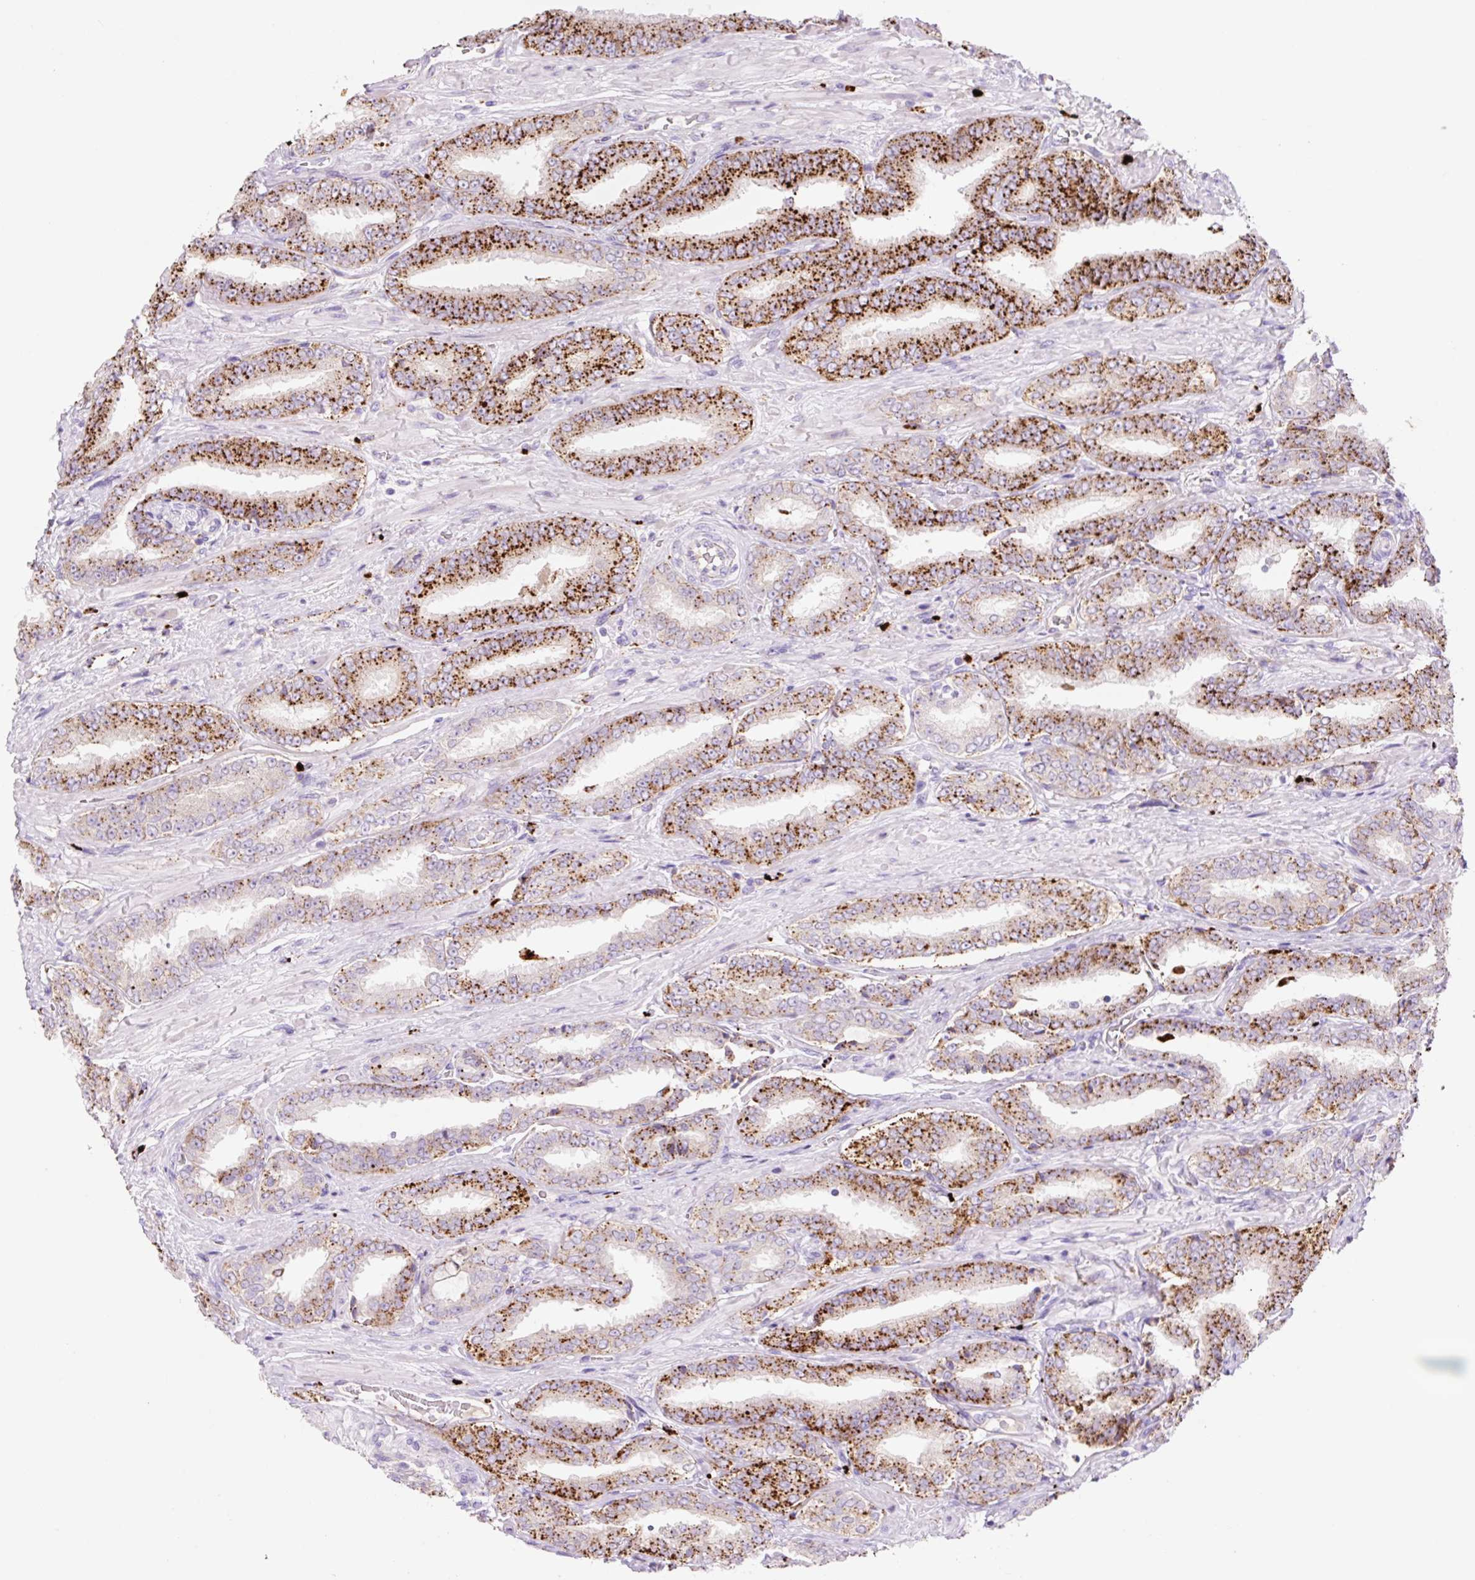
{"staining": {"intensity": "strong", "quantity": "25%-75%", "location": "cytoplasmic/membranous"}, "tissue": "prostate cancer", "cell_type": "Tumor cells", "image_type": "cancer", "snomed": [{"axis": "morphology", "description": "Adenocarcinoma, High grade"}, {"axis": "topography", "description": "Prostate"}], "caption": "Protein analysis of adenocarcinoma (high-grade) (prostate) tissue shows strong cytoplasmic/membranous staining in about 25%-75% of tumor cells. (Brightfield microscopy of DAB IHC at high magnification).", "gene": "HEXA", "patient": {"sex": "male", "age": 72}}